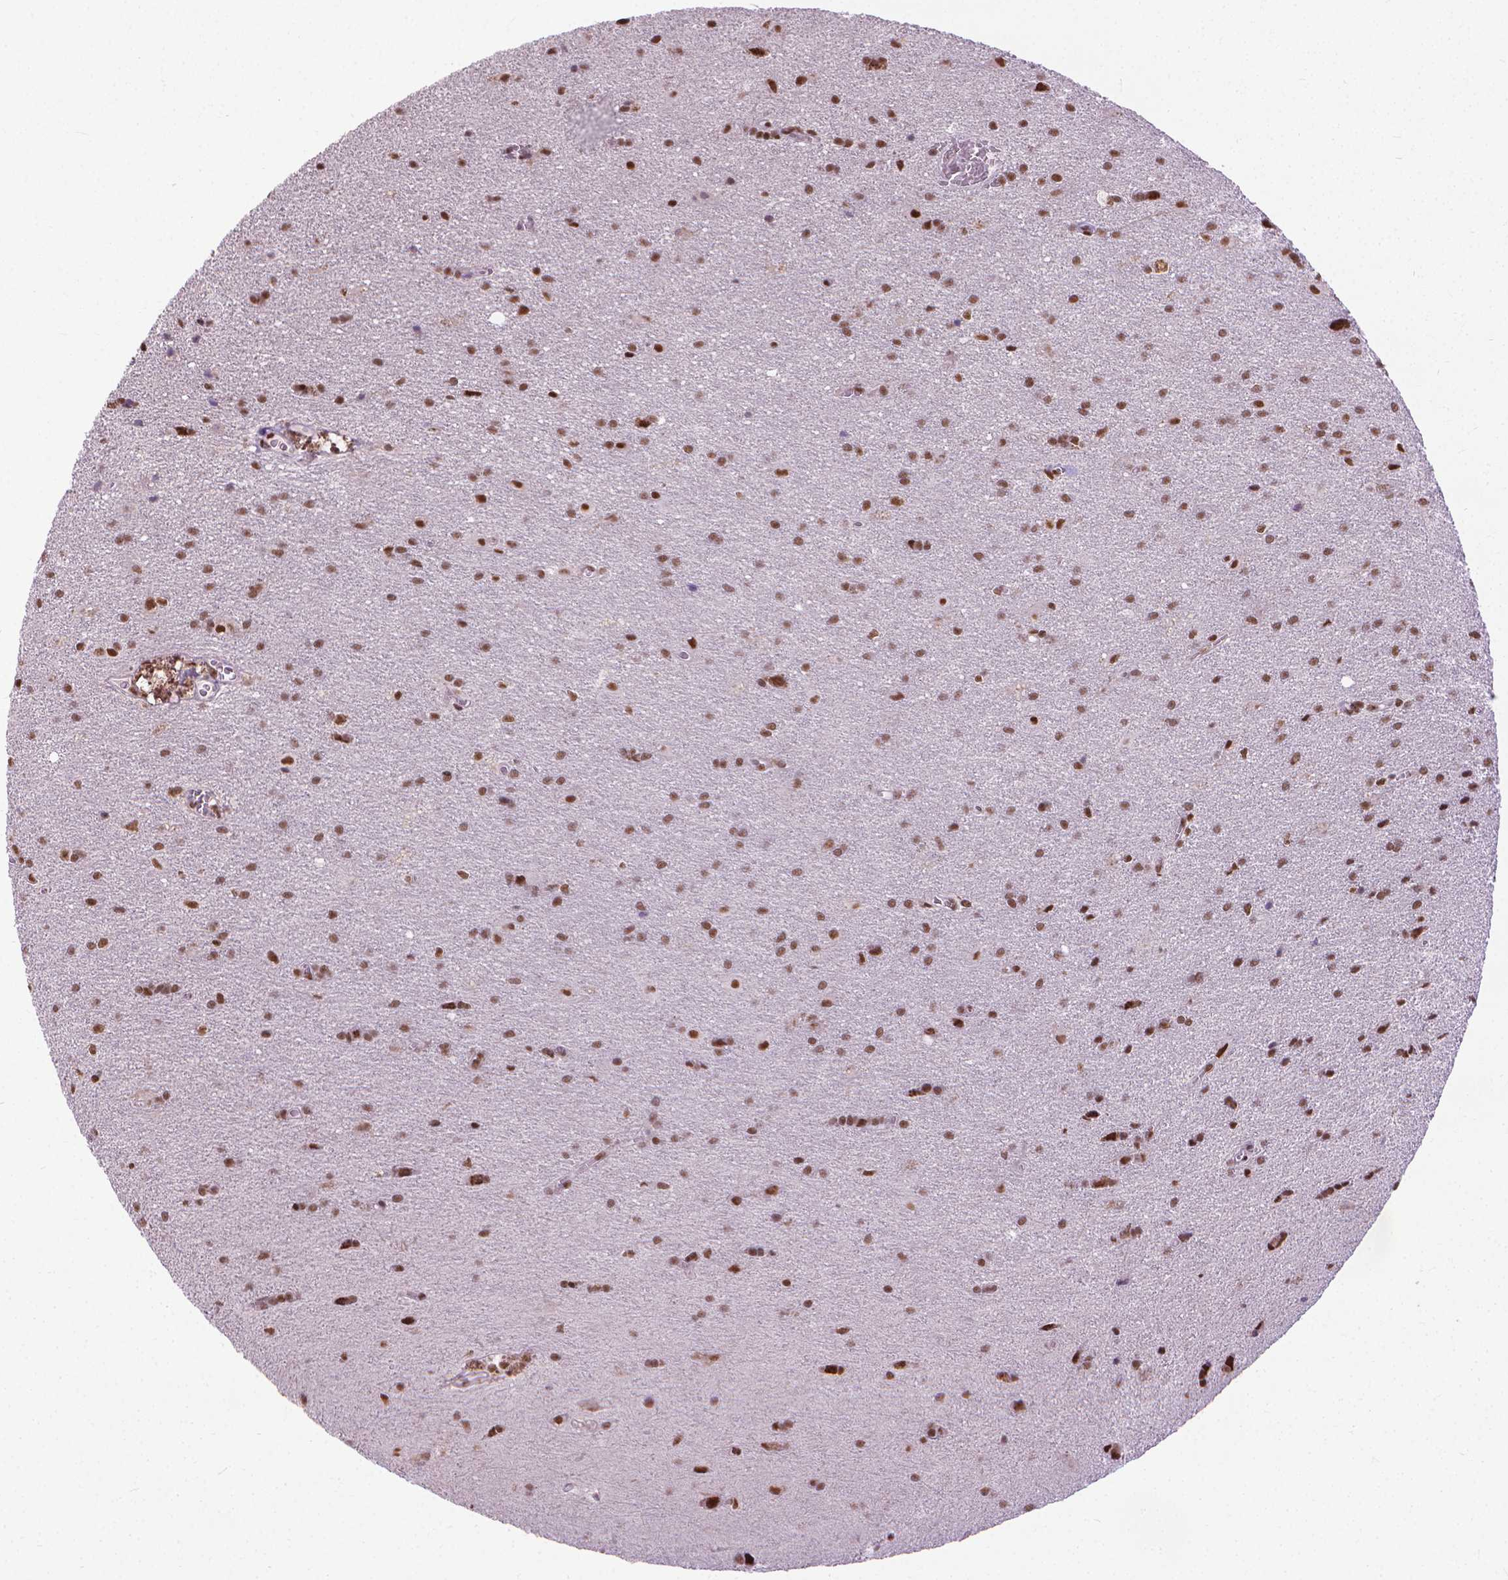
{"staining": {"intensity": "moderate", "quantity": ">75%", "location": "nuclear"}, "tissue": "glioma", "cell_type": "Tumor cells", "image_type": "cancer", "snomed": [{"axis": "morphology", "description": "Glioma, malignant, Low grade"}, {"axis": "topography", "description": "Brain"}], "caption": "Glioma stained with immunohistochemistry demonstrates moderate nuclear staining in approximately >75% of tumor cells.", "gene": "AKAP8", "patient": {"sex": "male", "age": 58}}